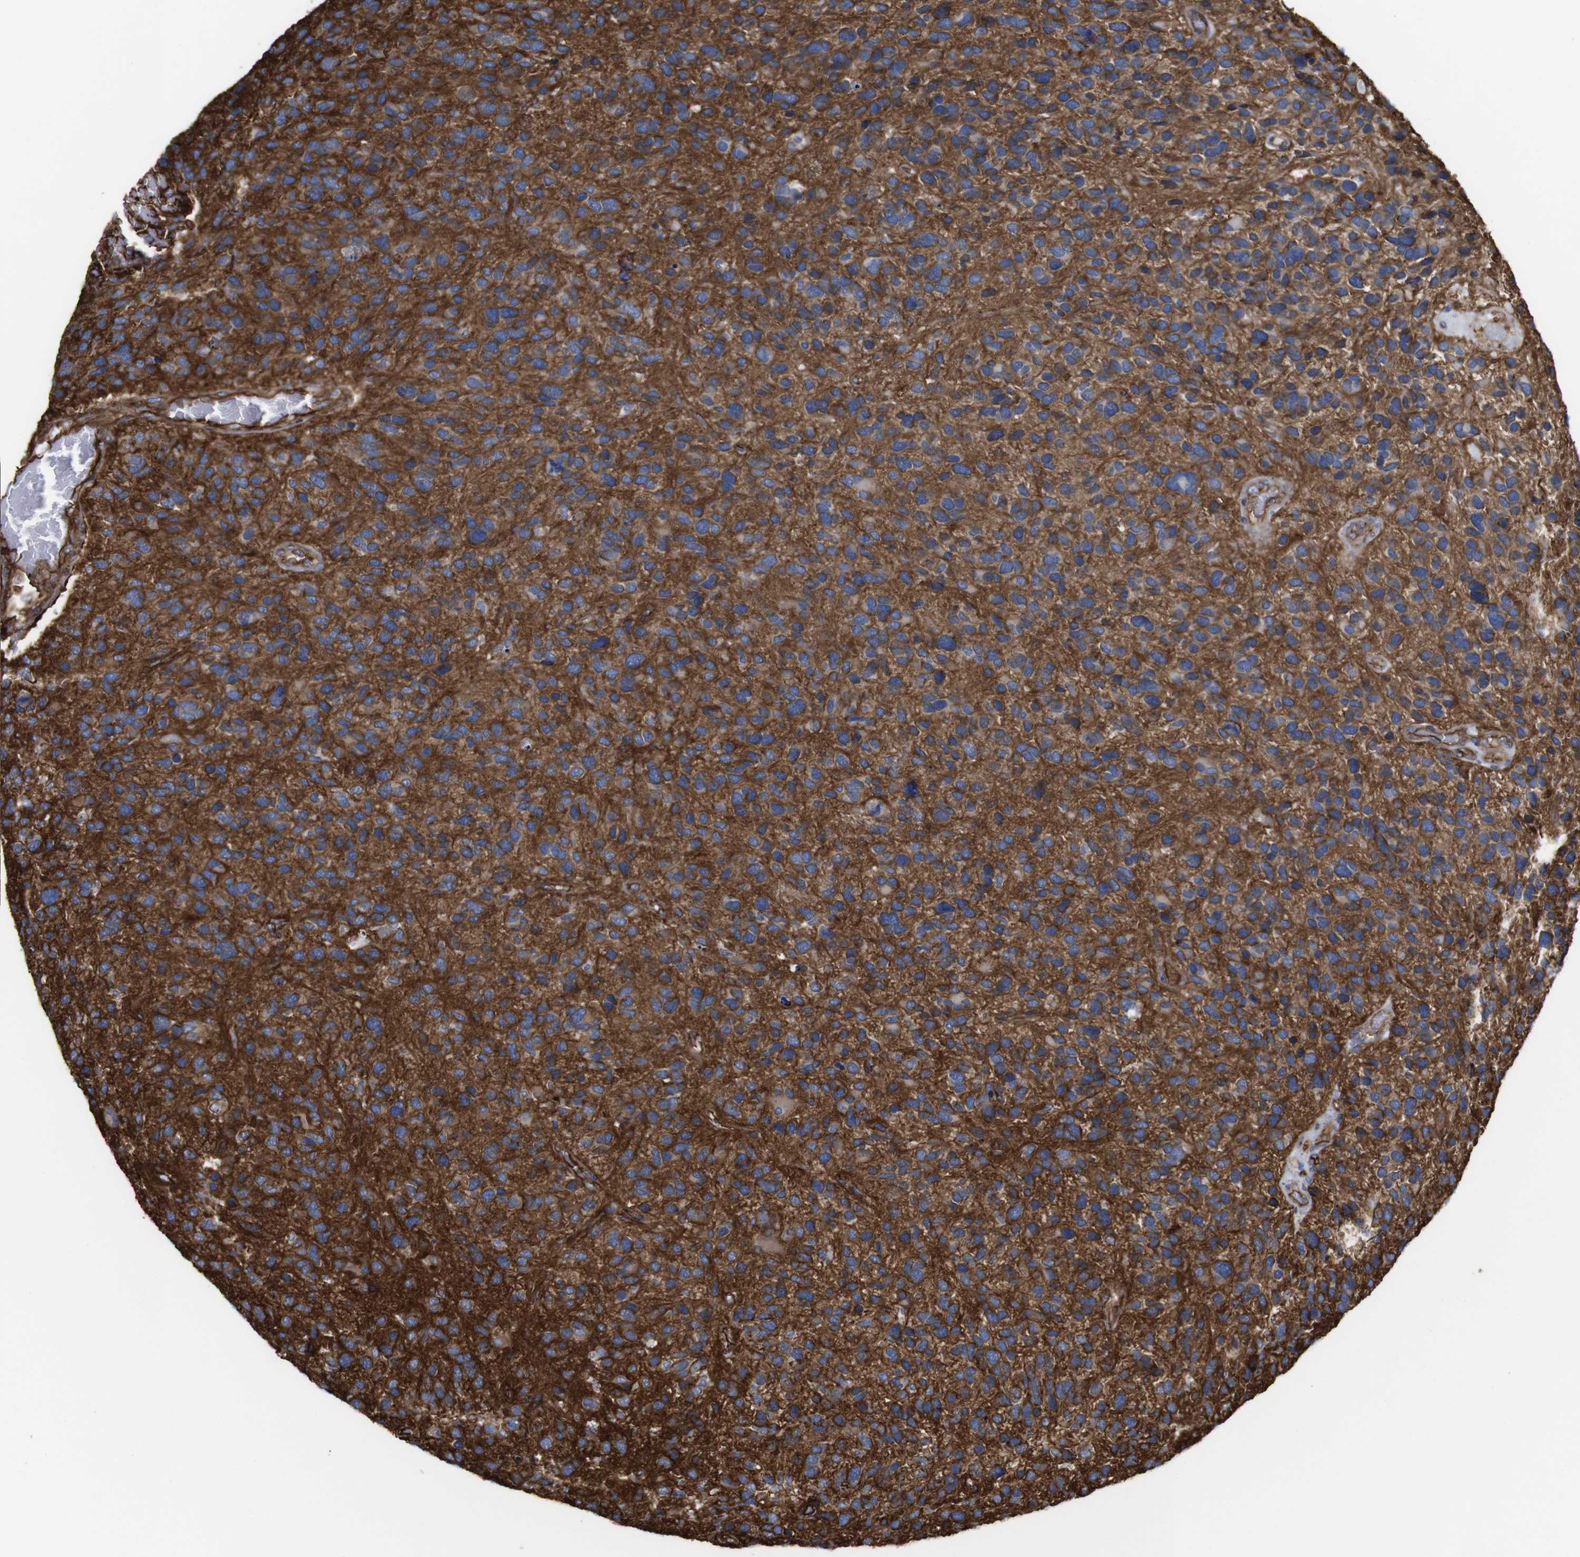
{"staining": {"intensity": "moderate", "quantity": "<25%", "location": "cytoplasmic/membranous"}, "tissue": "glioma", "cell_type": "Tumor cells", "image_type": "cancer", "snomed": [{"axis": "morphology", "description": "Glioma, malignant, High grade"}, {"axis": "topography", "description": "Brain"}], "caption": "IHC (DAB) staining of glioma reveals moderate cytoplasmic/membranous protein expression in approximately <25% of tumor cells.", "gene": "SPTBN1", "patient": {"sex": "female", "age": 58}}